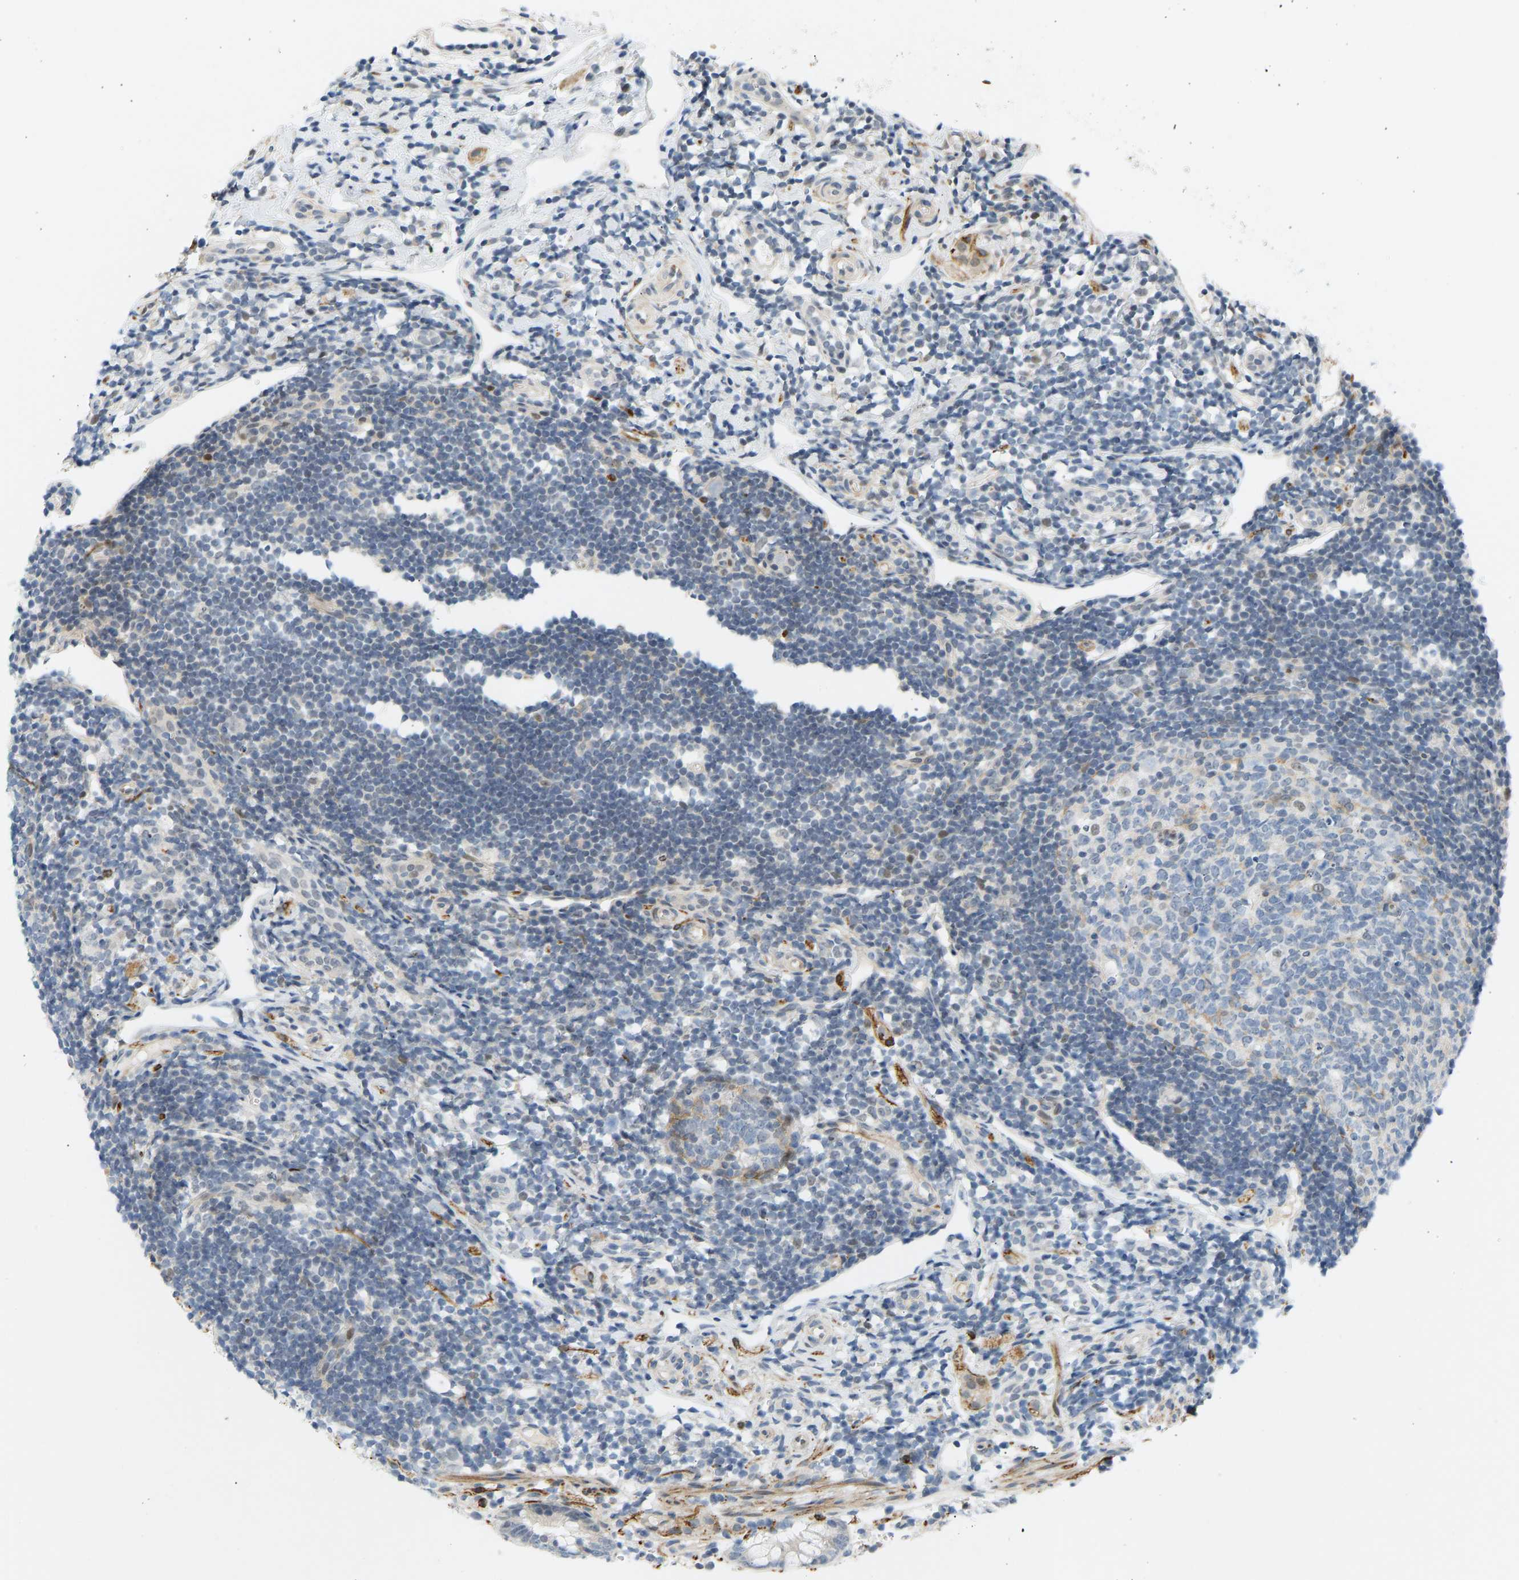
{"staining": {"intensity": "weak", "quantity": "<25%", "location": "nuclear"}, "tissue": "appendix", "cell_type": "Glandular cells", "image_type": "normal", "snomed": [{"axis": "morphology", "description": "Normal tissue, NOS"}, {"axis": "topography", "description": "Appendix"}], "caption": "Glandular cells show no significant positivity in unremarkable appendix.", "gene": "BAG1", "patient": {"sex": "female", "age": 20}}